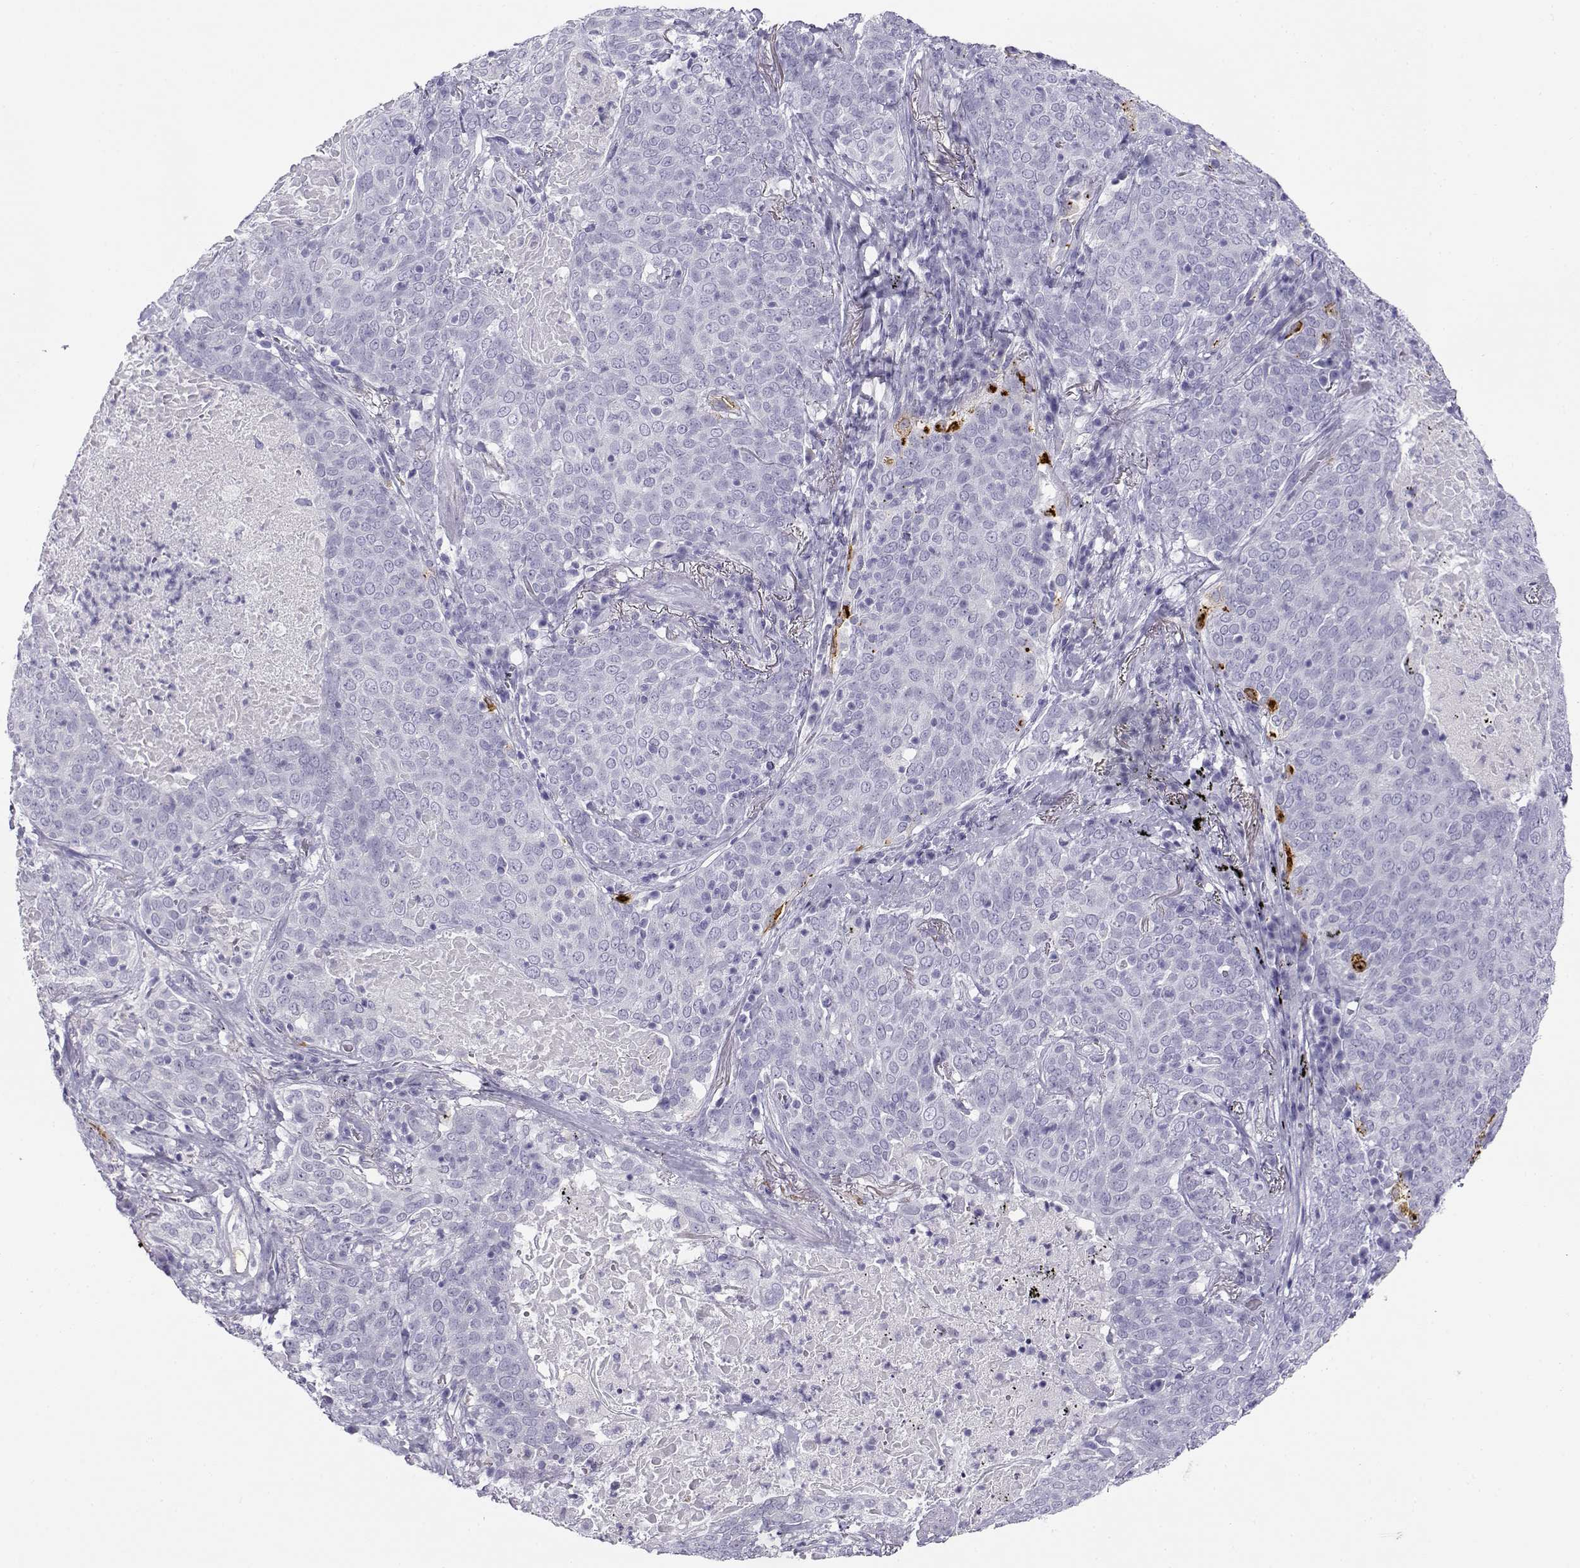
{"staining": {"intensity": "negative", "quantity": "none", "location": "none"}, "tissue": "lung cancer", "cell_type": "Tumor cells", "image_type": "cancer", "snomed": [{"axis": "morphology", "description": "Squamous cell carcinoma, NOS"}, {"axis": "topography", "description": "Lung"}], "caption": "Tumor cells show no significant protein expression in lung squamous cell carcinoma. Nuclei are stained in blue.", "gene": "RHOXF2", "patient": {"sex": "male", "age": 82}}